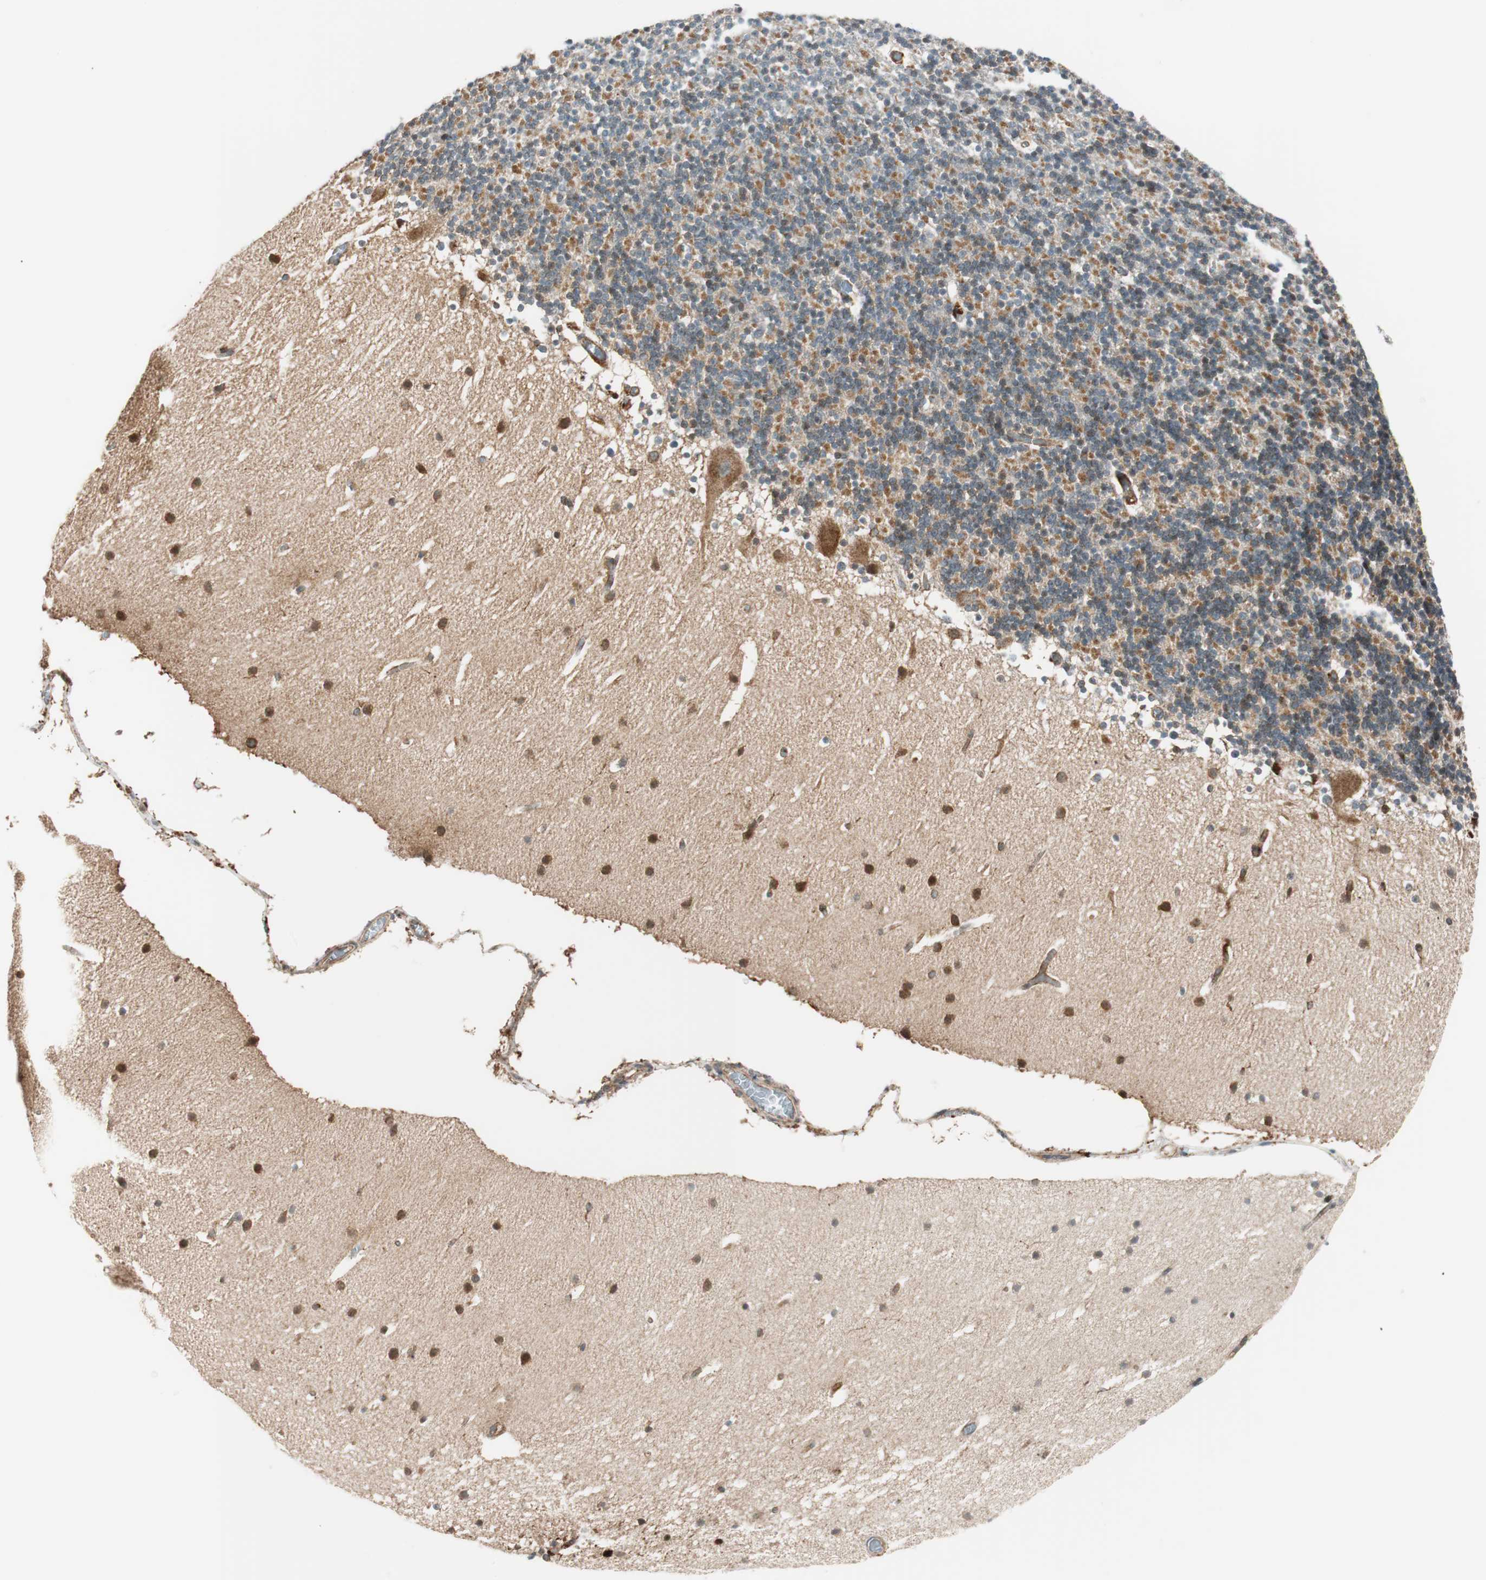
{"staining": {"intensity": "strong", "quantity": "25%-75%", "location": "cytoplasmic/membranous"}, "tissue": "cerebellum", "cell_type": "Cells in granular layer", "image_type": "normal", "snomed": [{"axis": "morphology", "description": "Normal tissue, NOS"}, {"axis": "topography", "description": "Cerebellum"}], "caption": "This is a micrograph of immunohistochemistry (IHC) staining of unremarkable cerebellum, which shows strong positivity in the cytoplasmic/membranous of cells in granular layer.", "gene": "ABI1", "patient": {"sex": "male", "age": 45}}